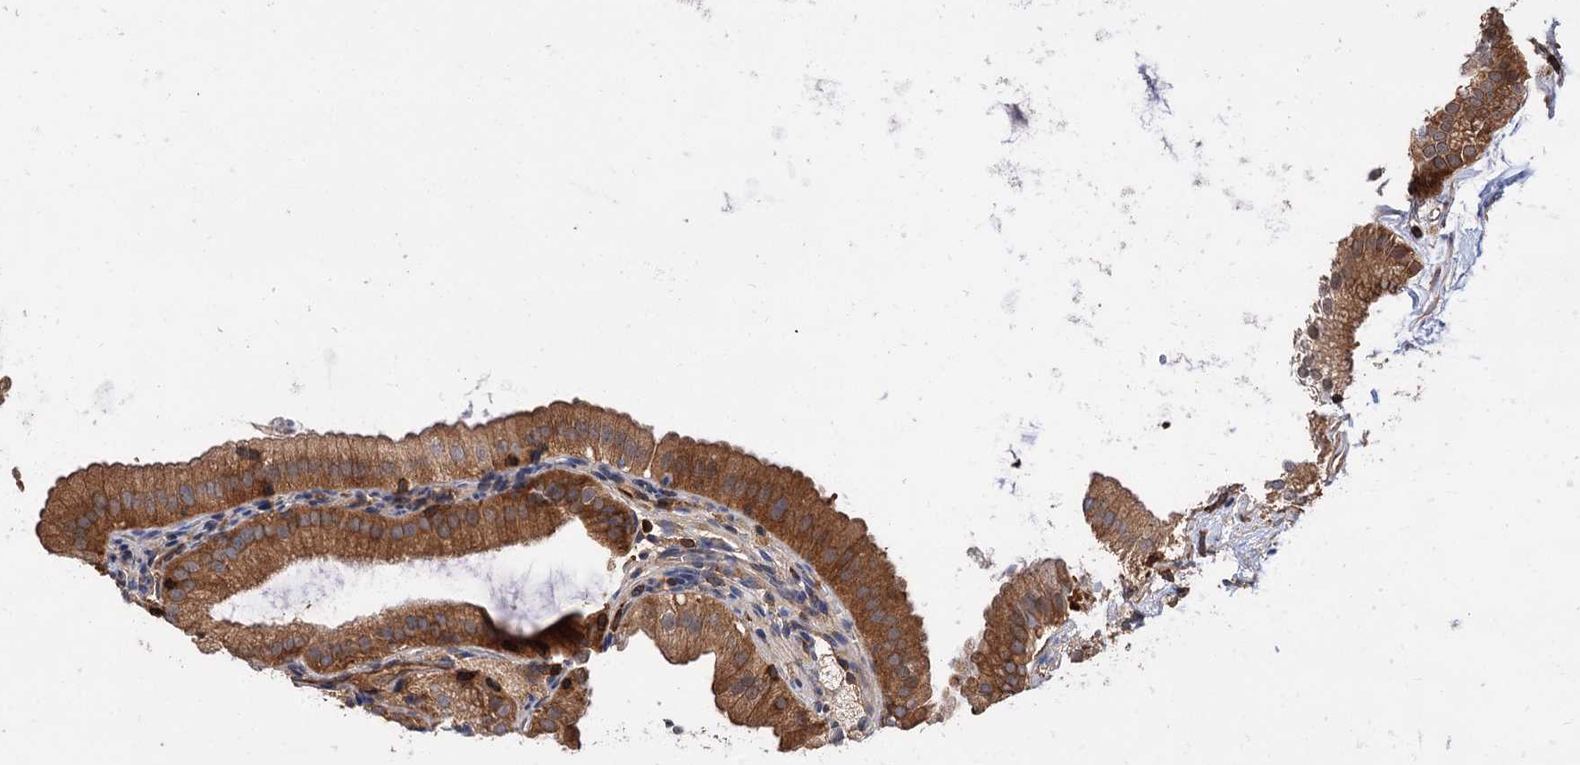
{"staining": {"intensity": "moderate", "quantity": ">75%", "location": "cytoplasmic/membranous"}, "tissue": "gallbladder", "cell_type": "Glandular cells", "image_type": "normal", "snomed": [{"axis": "morphology", "description": "Normal tissue, NOS"}, {"axis": "topography", "description": "Gallbladder"}], "caption": "Immunohistochemistry of unremarkable human gallbladder shows medium levels of moderate cytoplasmic/membranous expression in about >75% of glandular cells. (DAB (3,3'-diaminobenzidine) IHC, brown staining for protein, blue staining for nuclei).", "gene": "PACS1", "patient": {"sex": "male", "age": 55}}